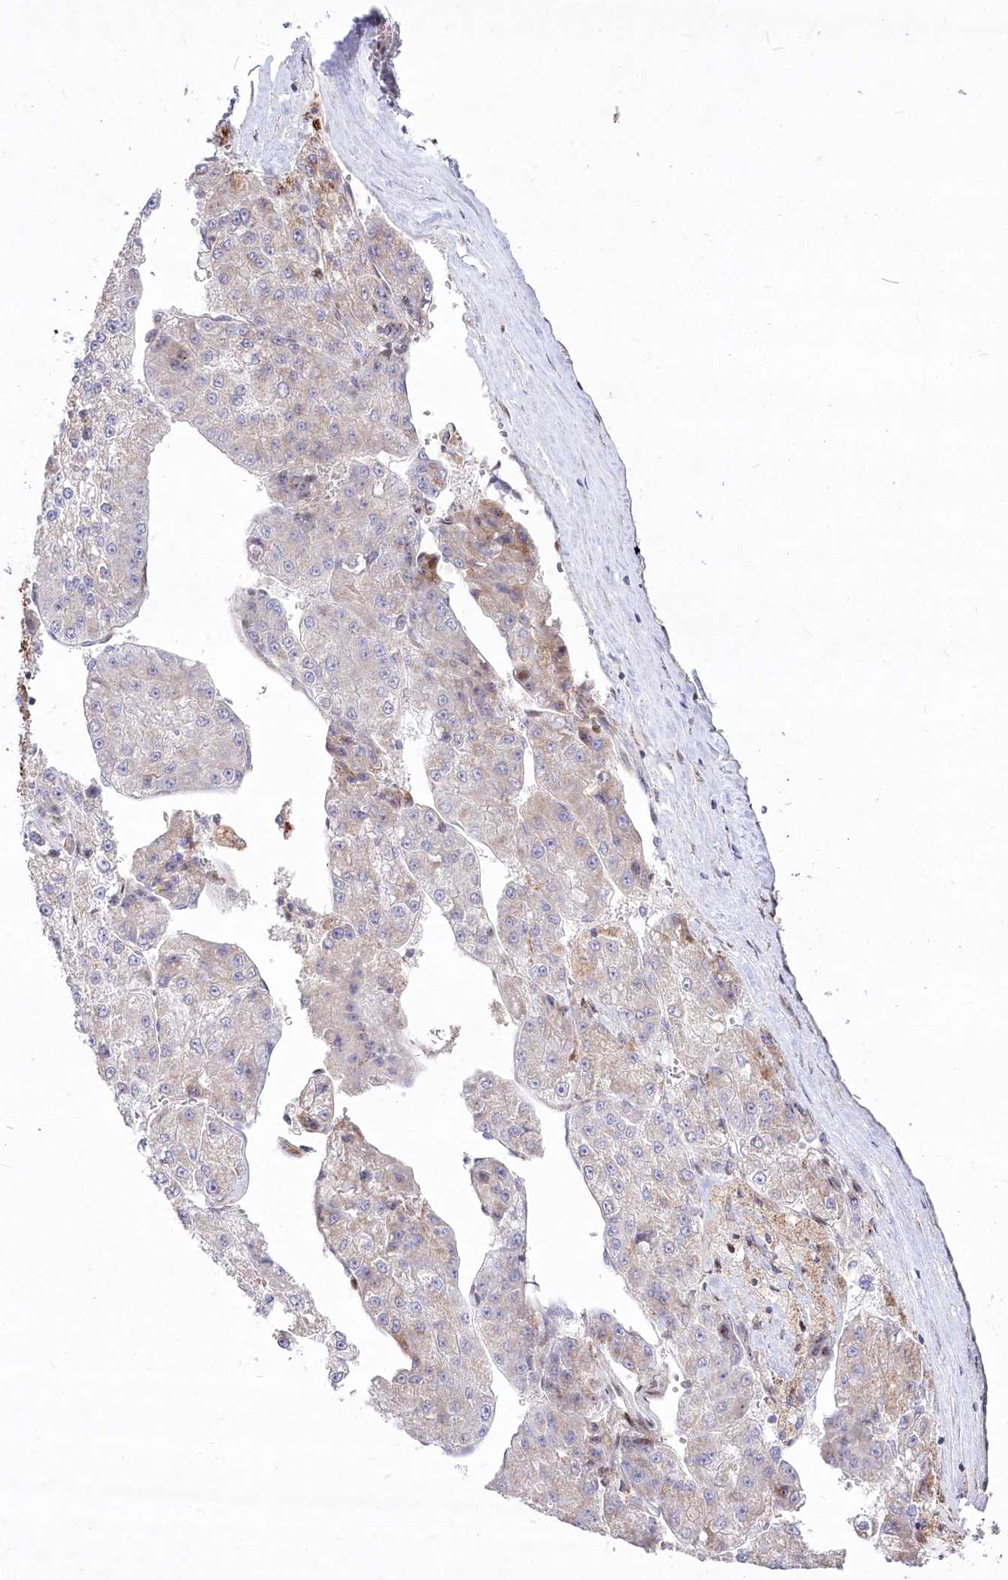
{"staining": {"intensity": "weak", "quantity": "<25%", "location": "cytoplasmic/membranous"}, "tissue": "liver cancer", "cell_type": "Tumor cells", "image_type": "cancer", "snomed": [{"axis": "morphology", "description": "Carcinoma, Hepatocellular, NOS"}, {"axis": "topography", "description": "Liver"}], "caption": "Protein analysis of liver cancer reveals no significant positivity in tumor cells.", "gene": "CEP164", "patient": {"sex": "female", "age": 73}}